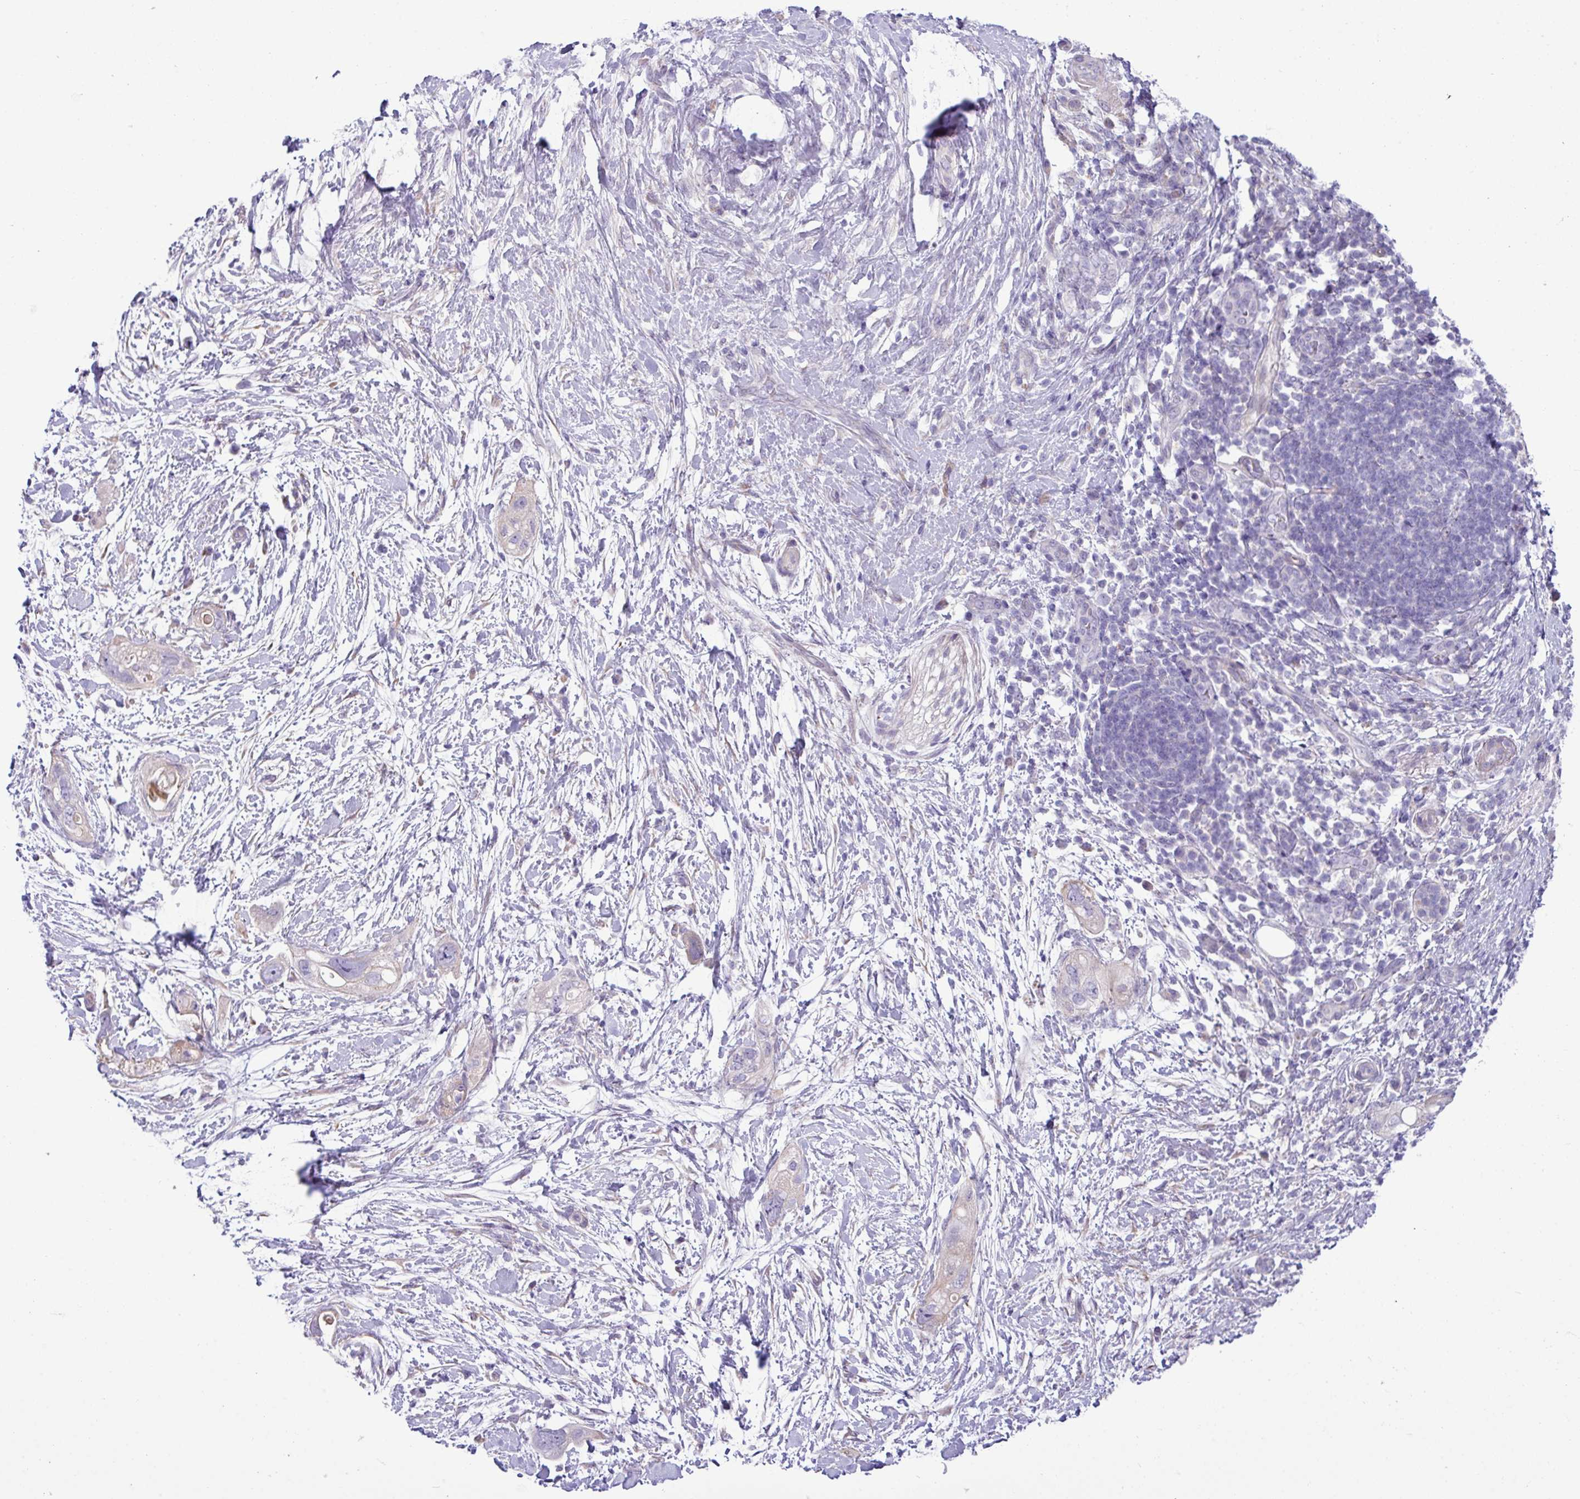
{"staining": {"intensity": "negative", "quantity": "none", "location": "none"}, "tissue": "pancreatic cancer", "cell_type": "Tumor cells", "image_type": "cancer", "snomed": [{"axis": "morphology", "description": "Adenocarcinoma, NOS"}, {"axis": "topography", "description": "Pancreas"}], "caption": "Photomicrograph shows no significant protein staining in tumor cells of pancreatic cancer (adenocarcinoma). The staining is performed using DAB (3,3'-diaminobenzidine) brown chromogen with nuclei counter-stained in using hematoxylin.", "gene": "IRGC", "patient": {"sex": "female", "age": 72}}